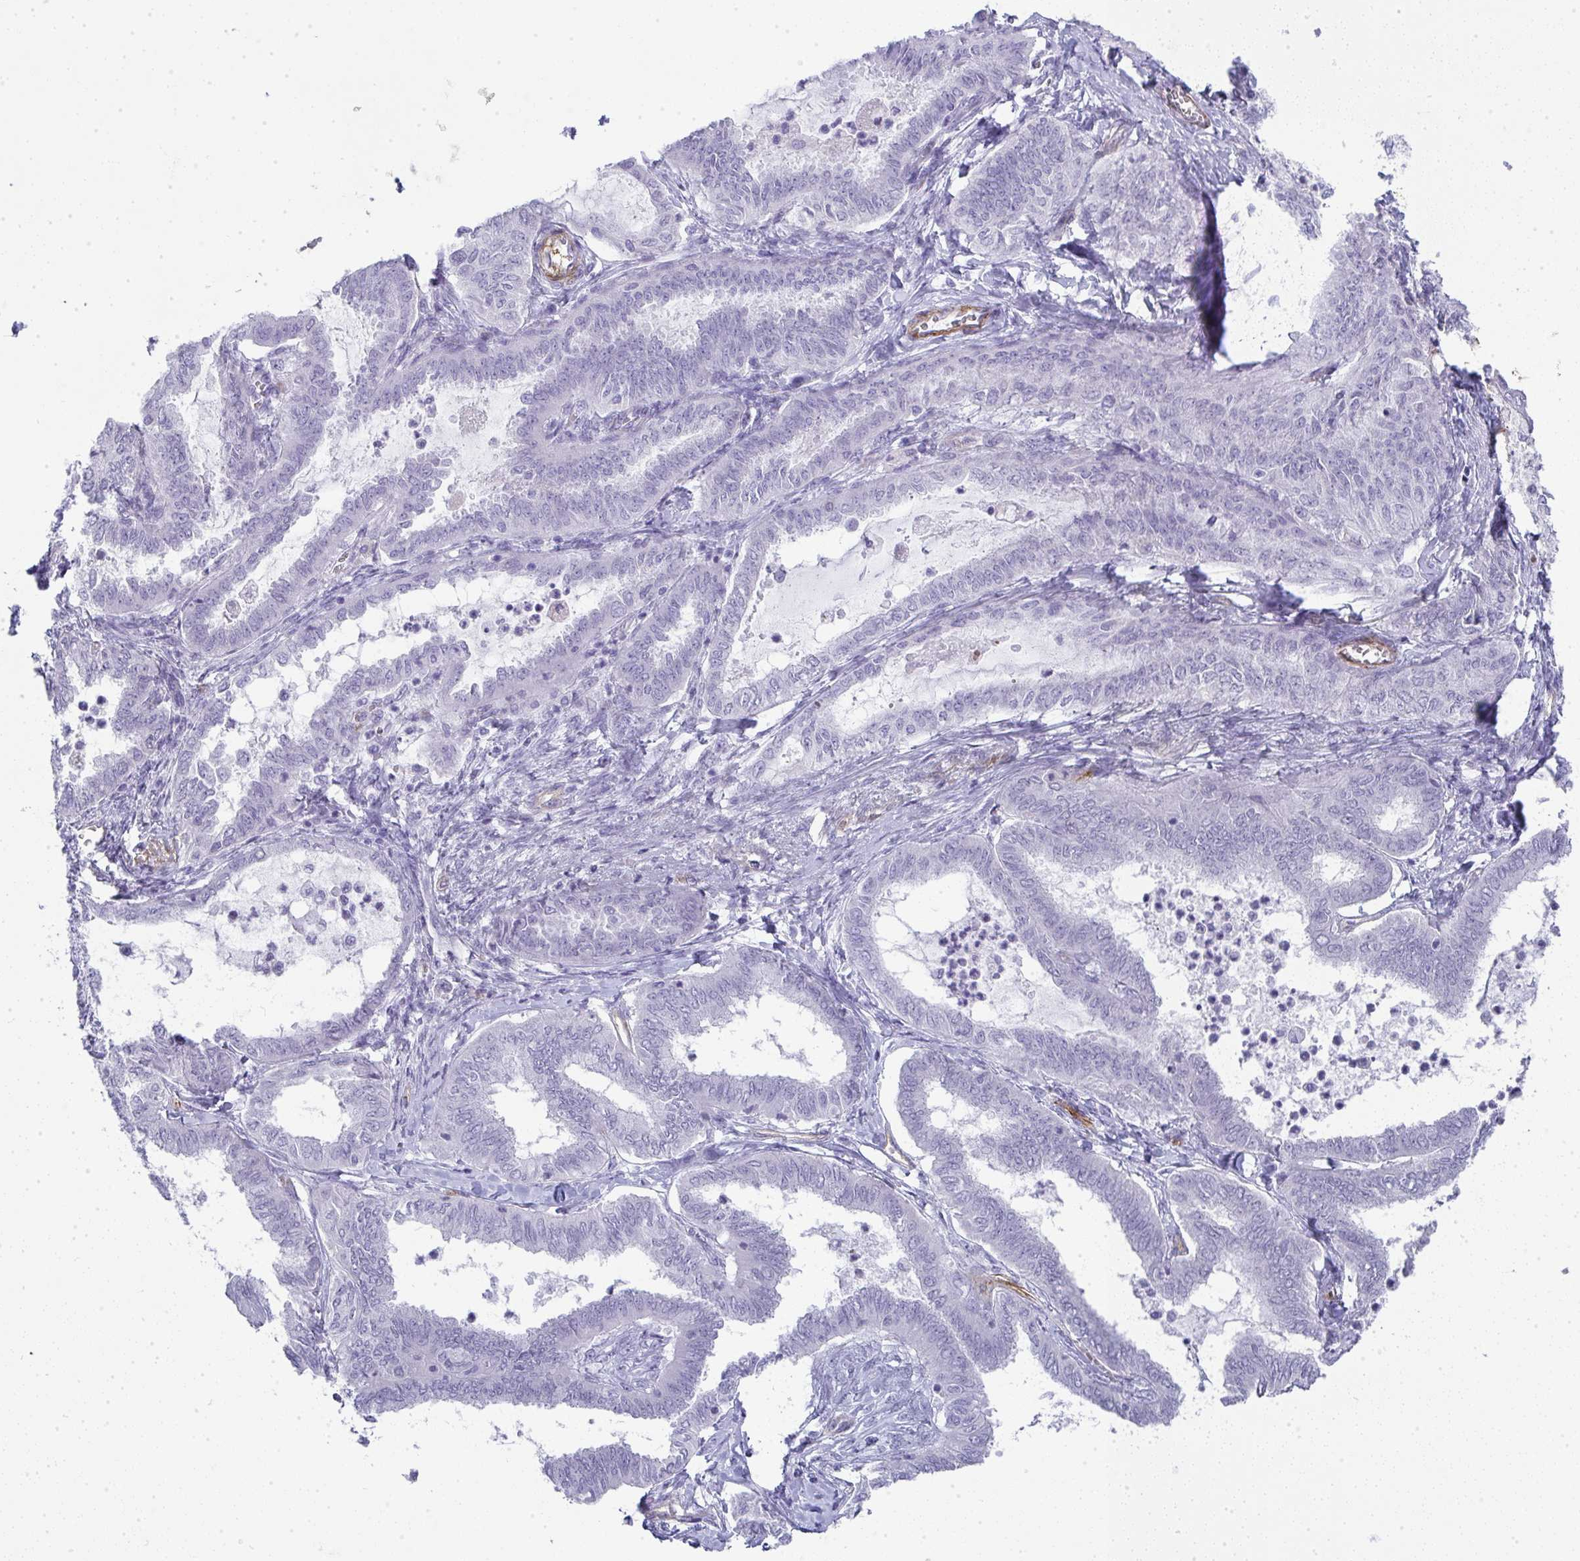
{"staining": {"intensity": "negative", "quantity": "none", "location": "none"}, "tissue": "ovarian cancer", "cell_type": "Tumor cells", "image_type": "cancer", "snomed": [{"axis": "morphology", "description": "Carcinoma, endometroid"}, {"axis": "topography", "description": "Ovary"}], "caption": "The photomicrograph displays no significant staining in tumor cells of ovarian cancer.", "gene": "UBE2S", "patient": {"sex": "female", "age": 70}}